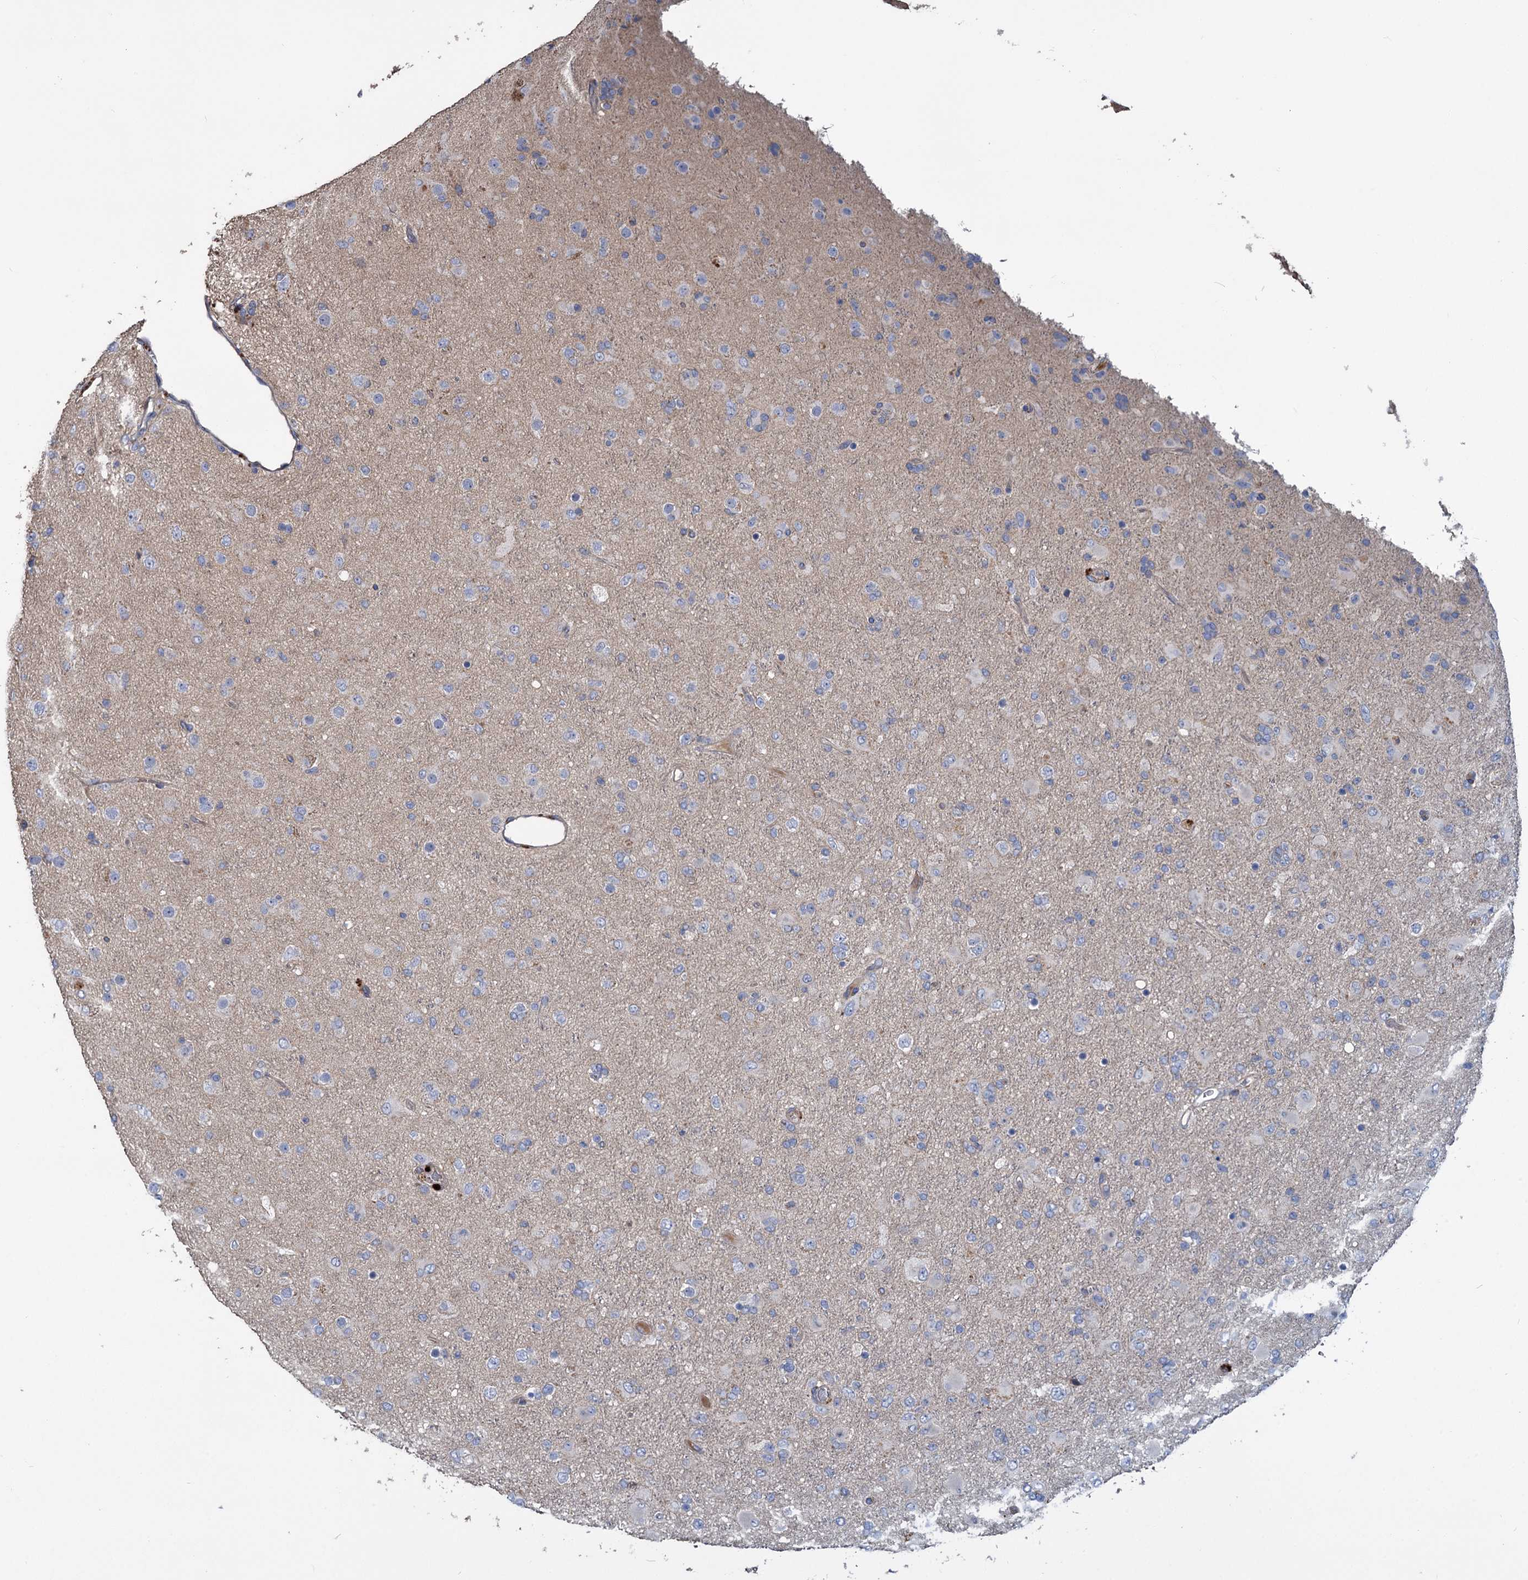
{"staining": {"intensity": "negative", "quantity": "none", "location": "none"}, "tissue": "glioma", "cell_type": "Tumor cells", "image_type": "cancer", "snomed": [{"axis": "morphology", "description": "Glioma, malignant, Low grade"}, {"axis": "topography", "description": "Brain"}], "caption": "Immunohistochemical staining of malignant low-grade glioma reveals no significant staining in tumor cells.", "gene": "URAD", "patient": {"sex": "male", "age": 65}}